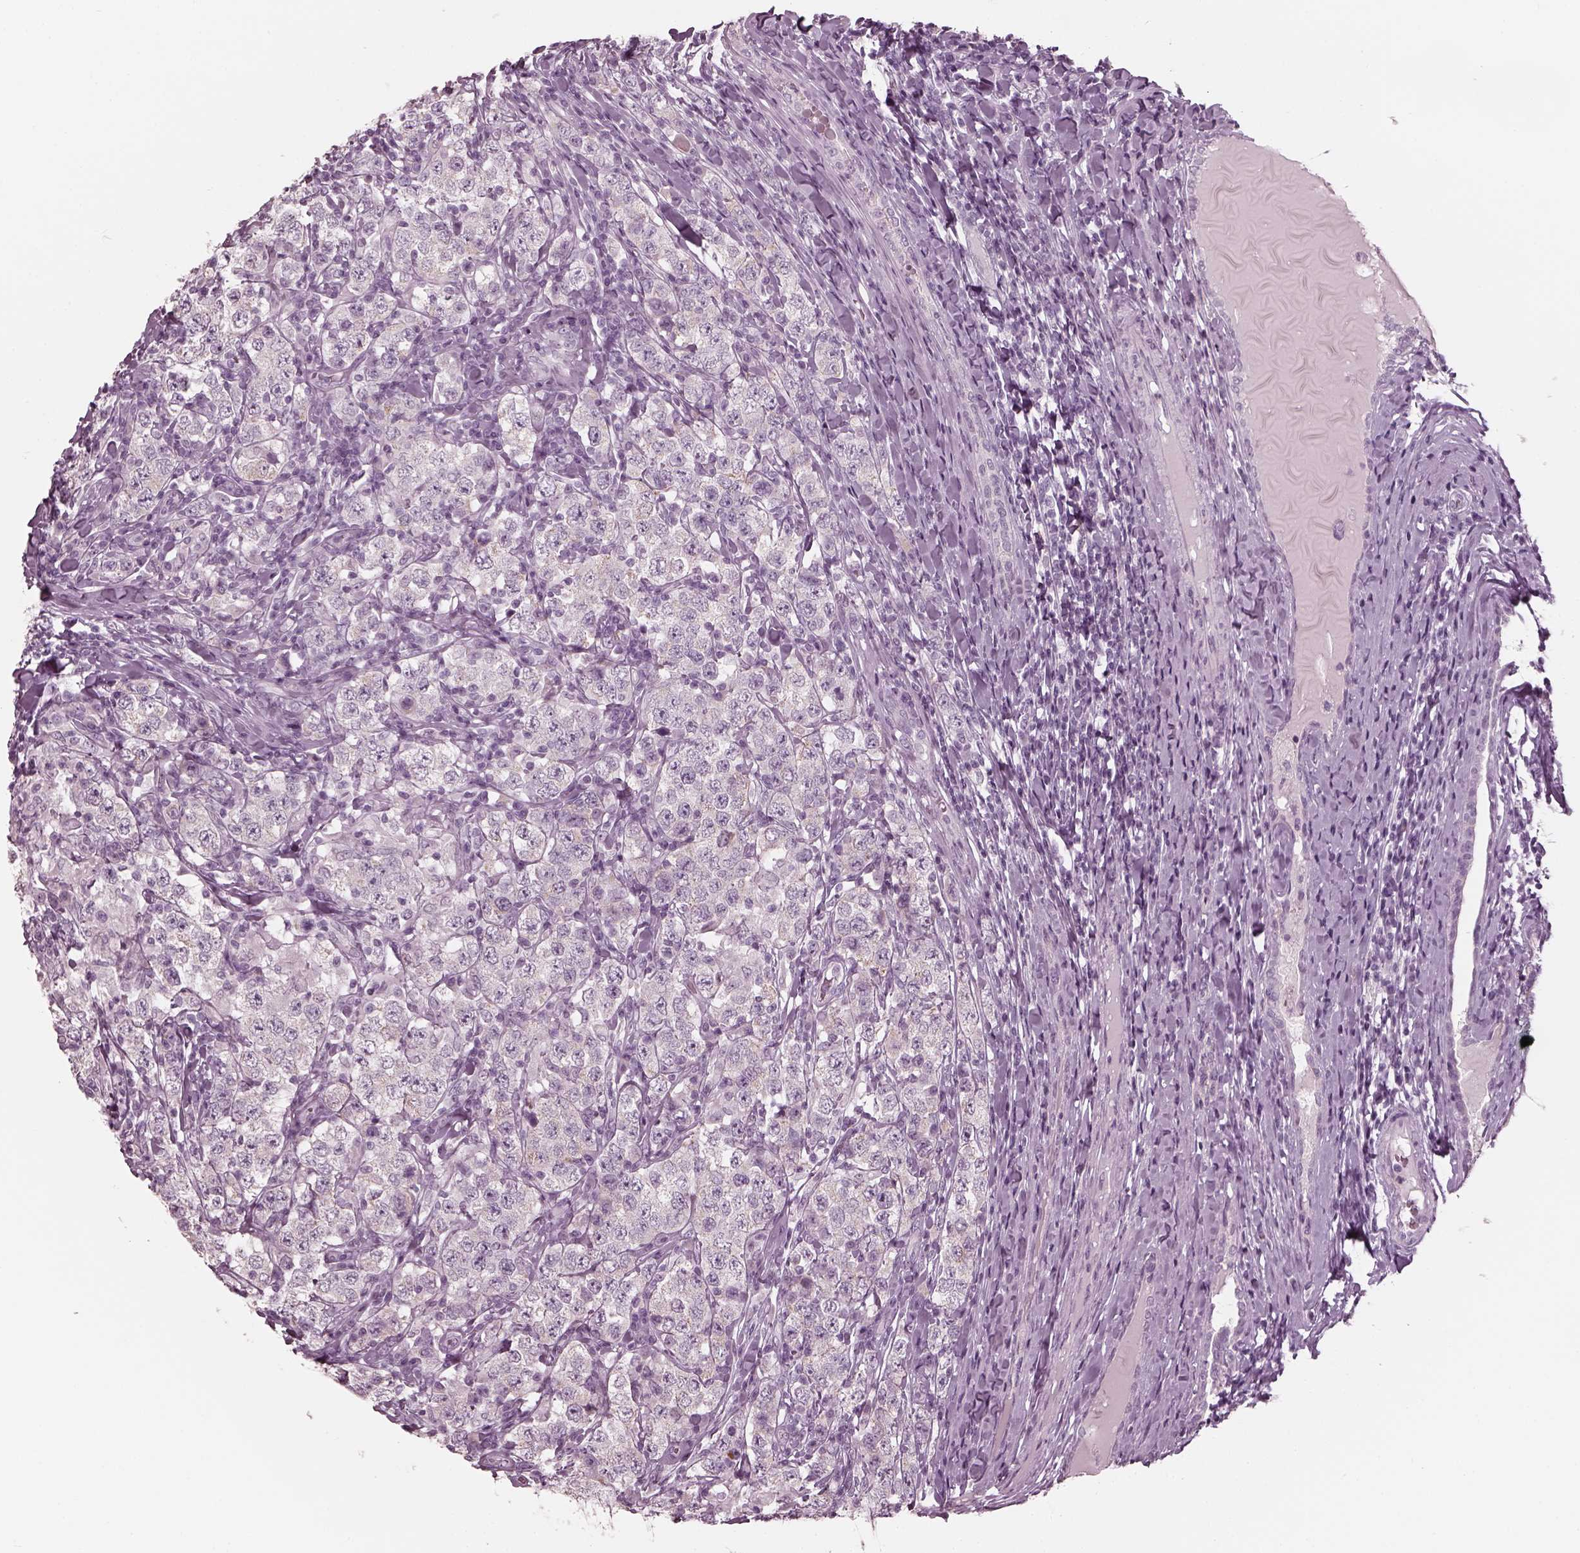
{"staining": {"intensity": "weak", "quantity": "<25%", "location": "cytoplasmic/membranous"}, "tissue": "testis cancer", "cell_type": "Tumor cells", "image_type": "cancer", "snomed": [{"axis": "morphology", "description": "Seminoma, NOS"}, {"axis": "morphology", "description": "Carcinoma, Embryonal, NOS"}, {"axis": "topography", "description": "Testis"}], "caption": "IHC image of neoplastic tissue: human testis cancer stained with DAB shows no significant protein staining in tumor cells.", "gene": "CNTN1", "patient": {"sex": "male", "age": 41}}